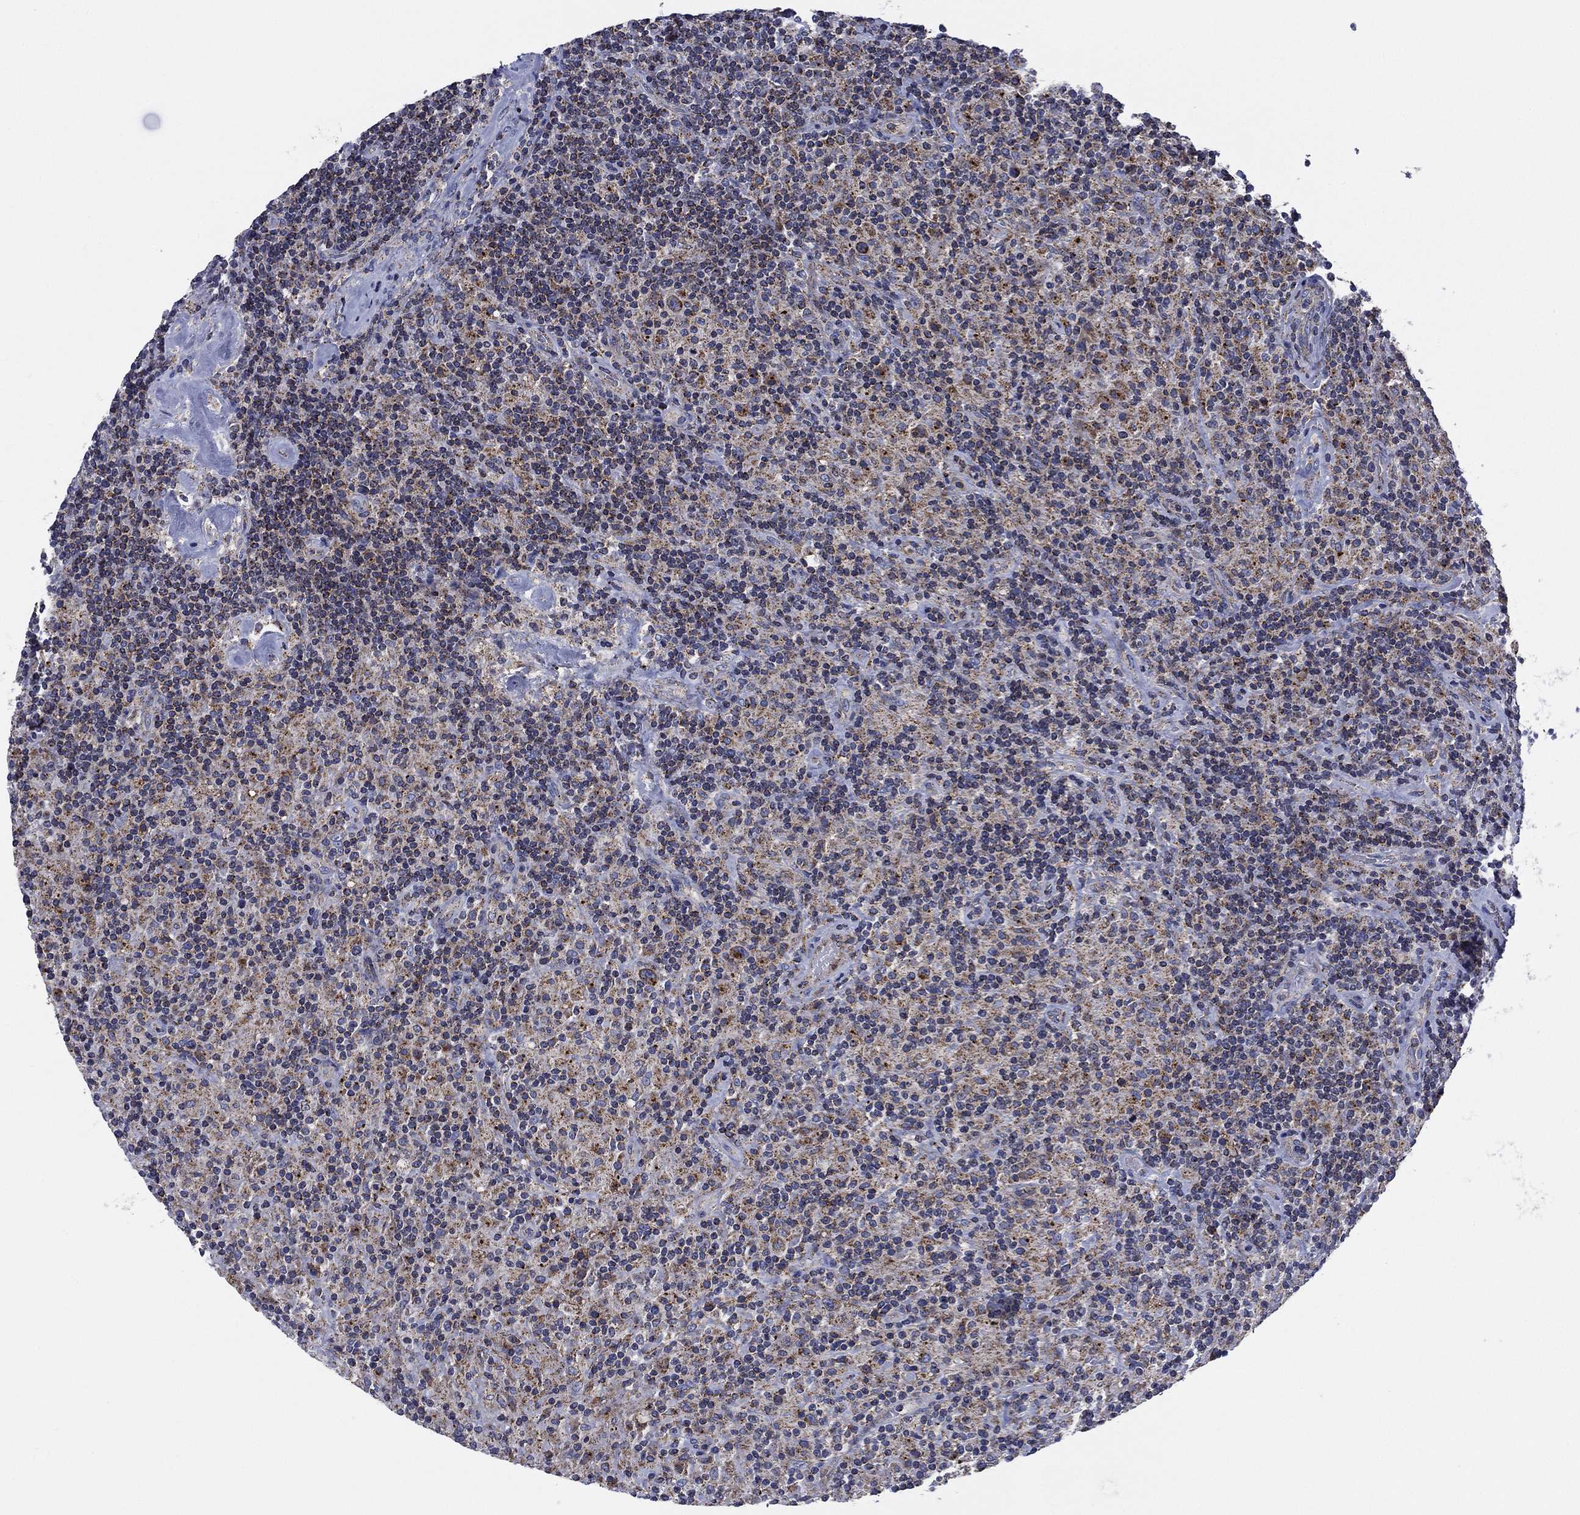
{"staining": {"intensity": "moderate", "quantity": ">75%", "location": "cytoplasmic/membranous"}, "tissue": "lymphoma", "cell_type": "Tumor cells", "image_type": "cancer", "snomed": [{"axis": "morphology", "description": "Hodgkin's disease, NOS"}, {"axis": "topography", "description": "Lymph node"}], "caption": "Protein expression analysis of Hodgkin's disease reveals moderate cytoplasmic/membranous staining in approximately >75% of tumor cells.", "gene": "NACAD", "patient": {"sex": "male", "age": 70}}